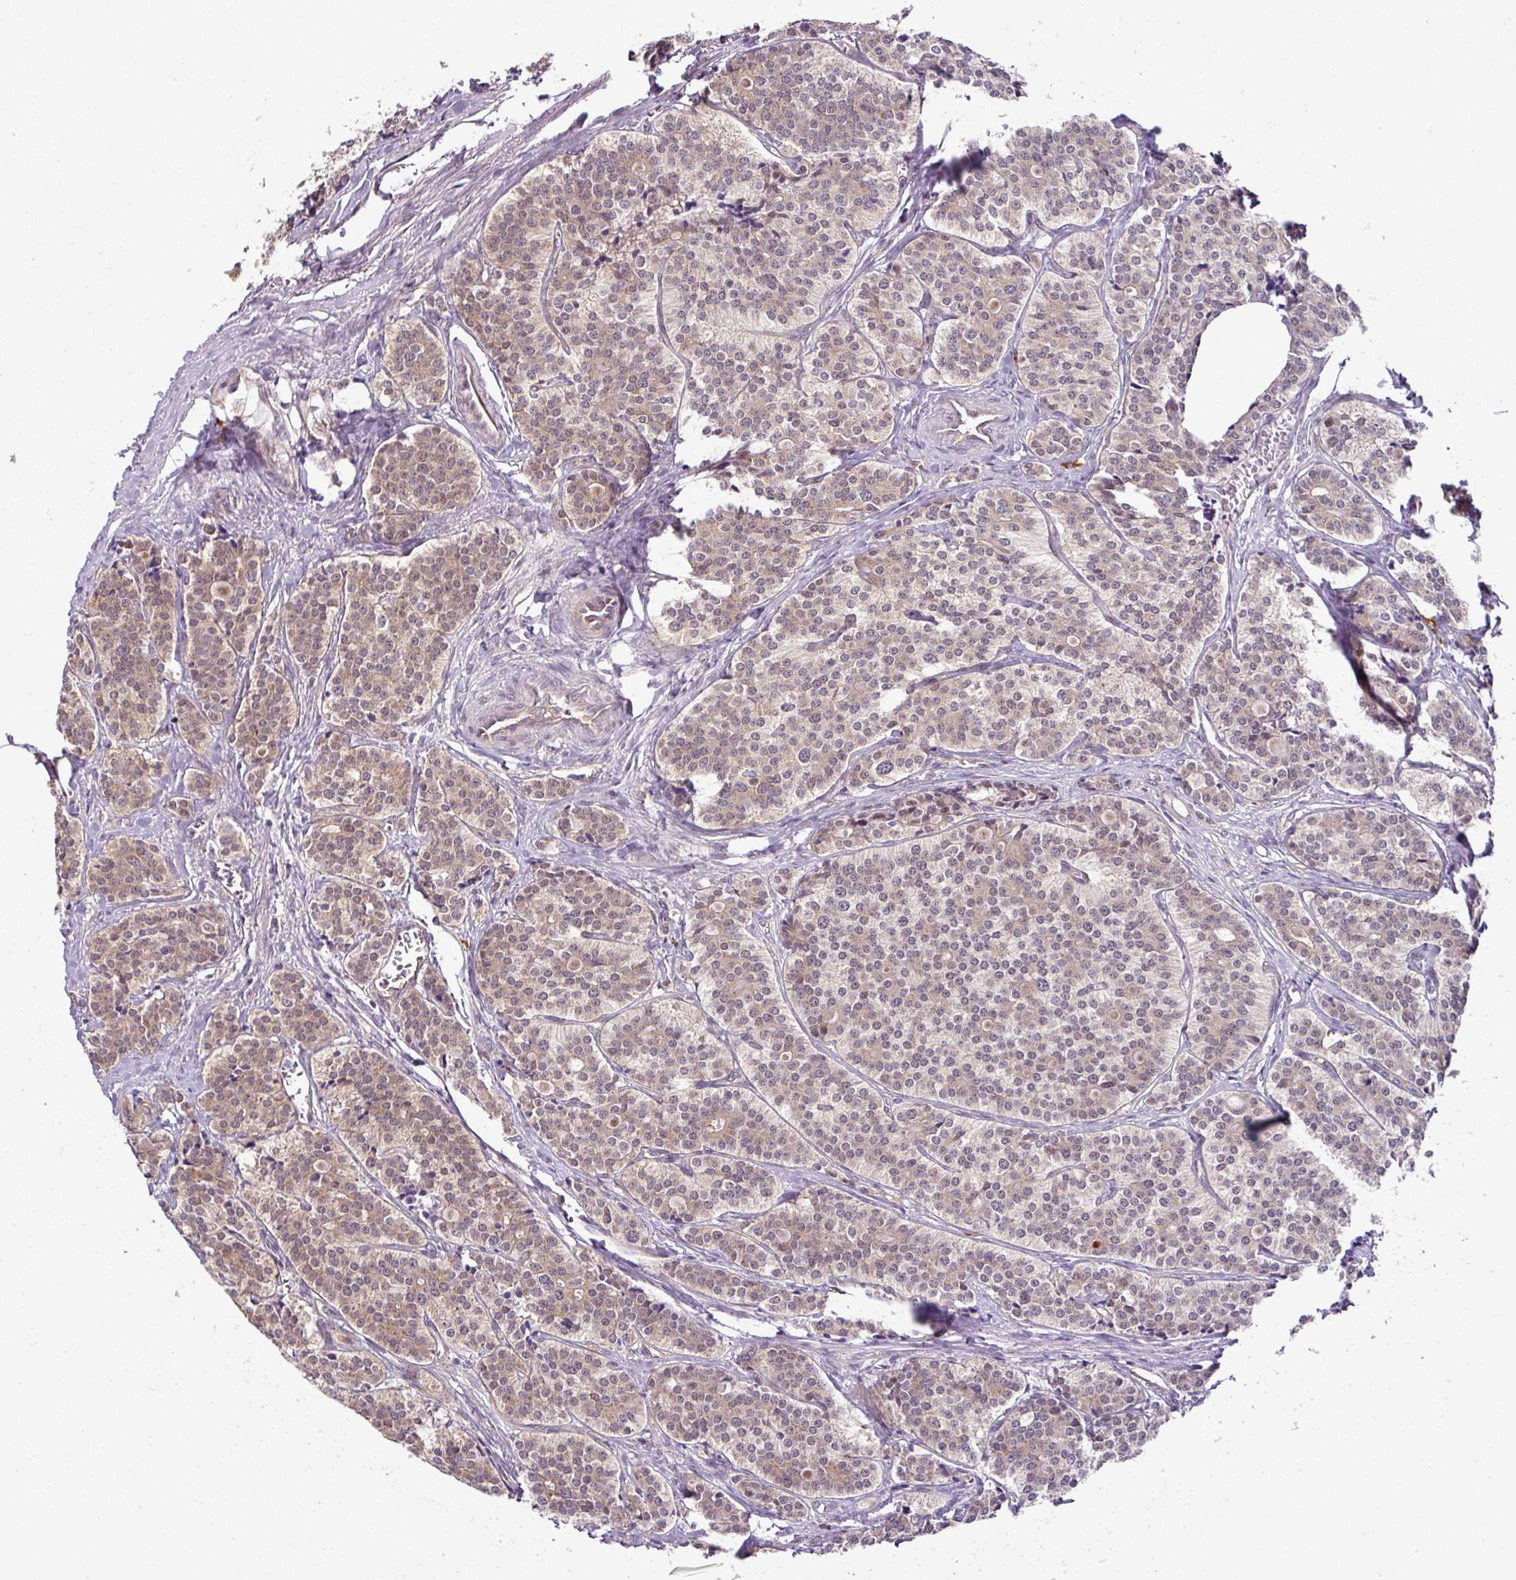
{"staining": {"intensity": "weak", "quantity": ">75%", "location": "cytoplasmic/membranous"}, "tissue": "carcinoid", "cell_type": "Tumor cells", "image_type": "cancer", "snomed": [{"axis": "morphology", "description": "Carcinoid, malignant, NOS"}, {"axis": "topography", "description": "Small intestine"}], "caption": "There is low levels of weak cytoplasmic/membranous positivity in tumor cells of carcinoid (malignant), as demonstrated by immunohistochemical staining (brown color).", "gene": "RBM4B", "patient": {"sex": "male", "age": 63}}